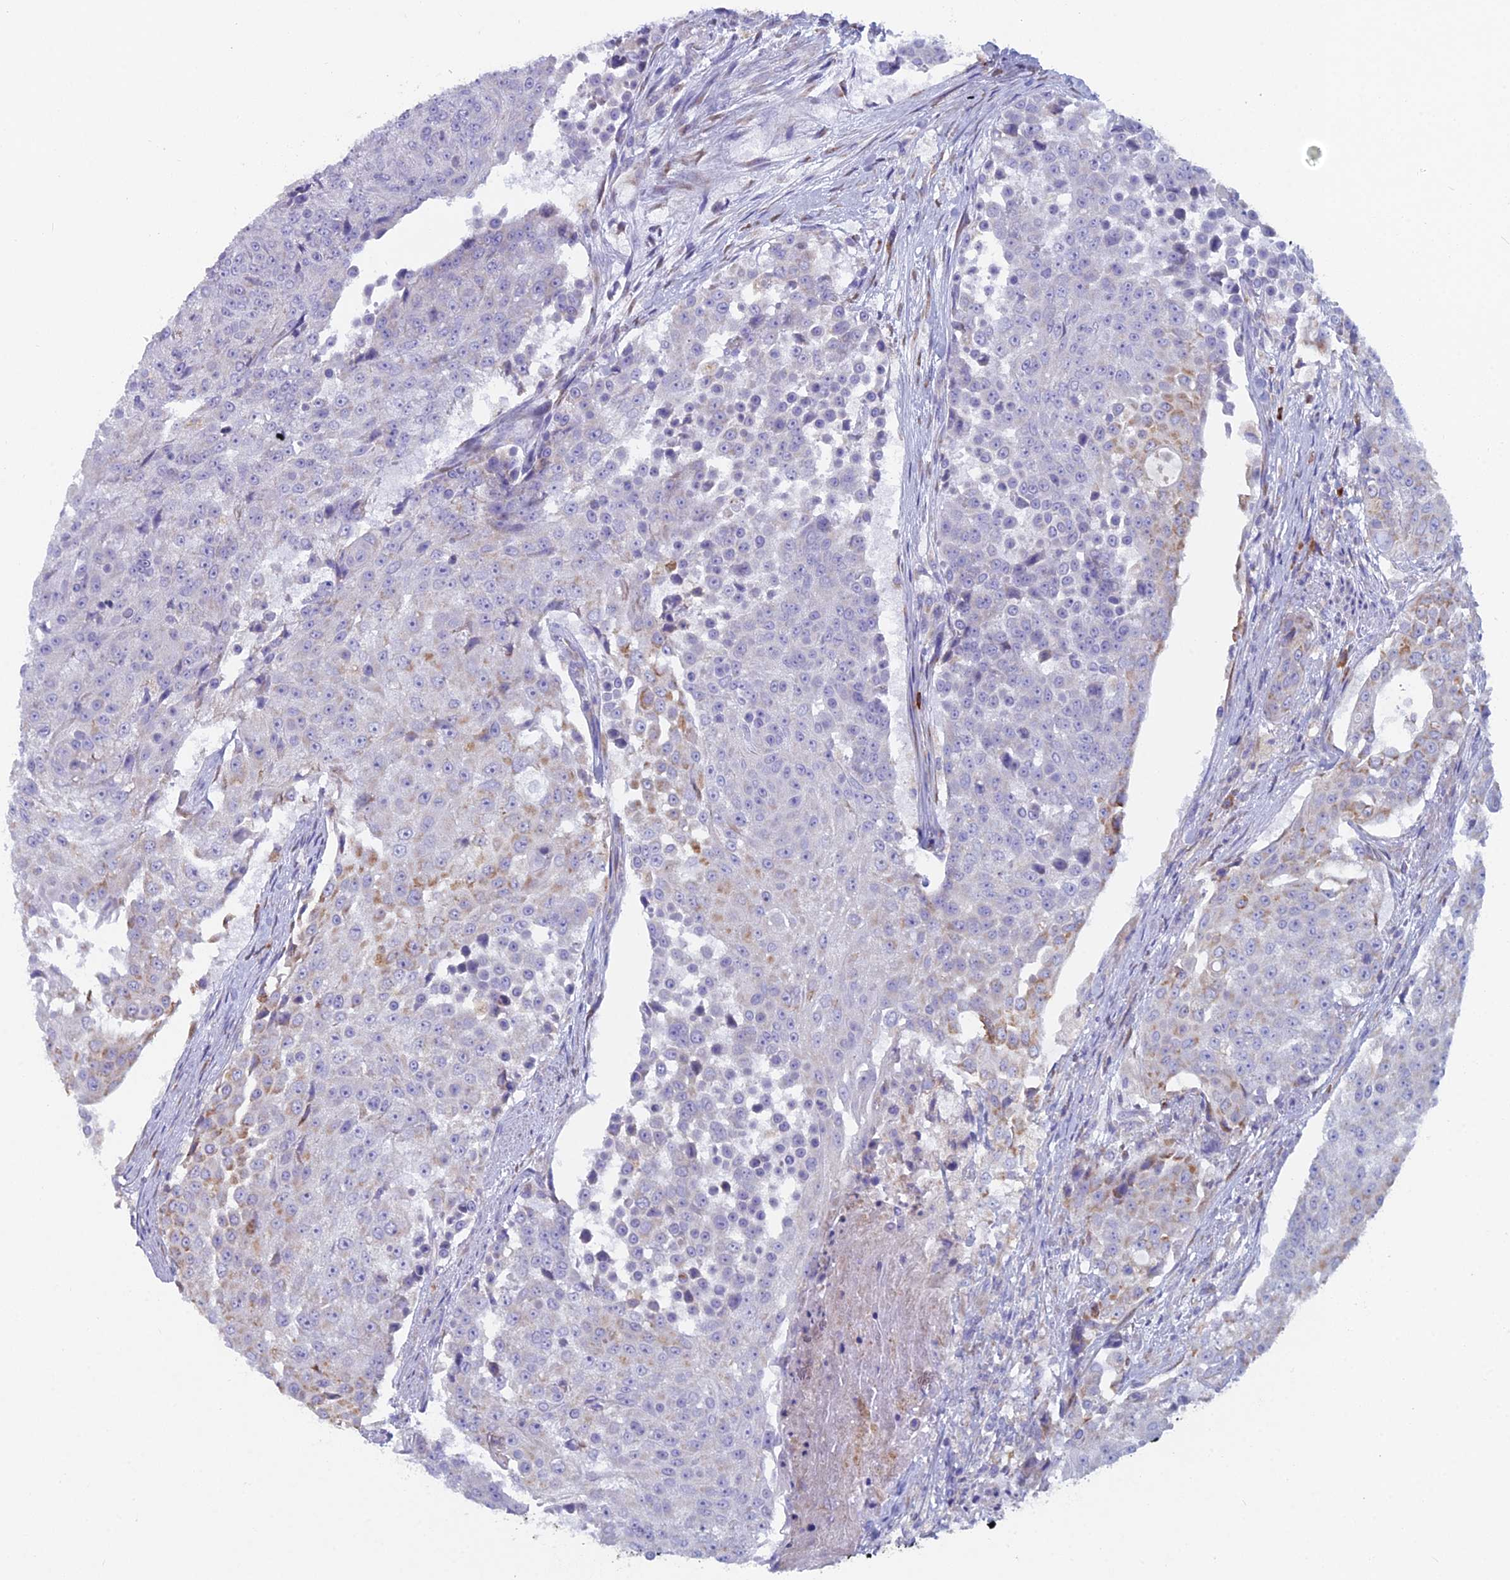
{"staining": {"intensity": "negative", "quantity": "none", "location": "none"}, "tissue": "urothelial cancer", "cell_type": "Tumor cells", "image_type": "cancer", "snomed": [{"axis": "morphology", "description": "Urothelial carcinoma, High grade"}, {"axis": "topography", "description": "Urinary bladder"}], "caption": "An immunohistochemistry (IHC) photomicrograph of urothelial cancer is shown. There is no staining in tumor cells of urothelial cancer.", "gene": "ABI3BP", "patient": {"sex": "female", "age": 63}}